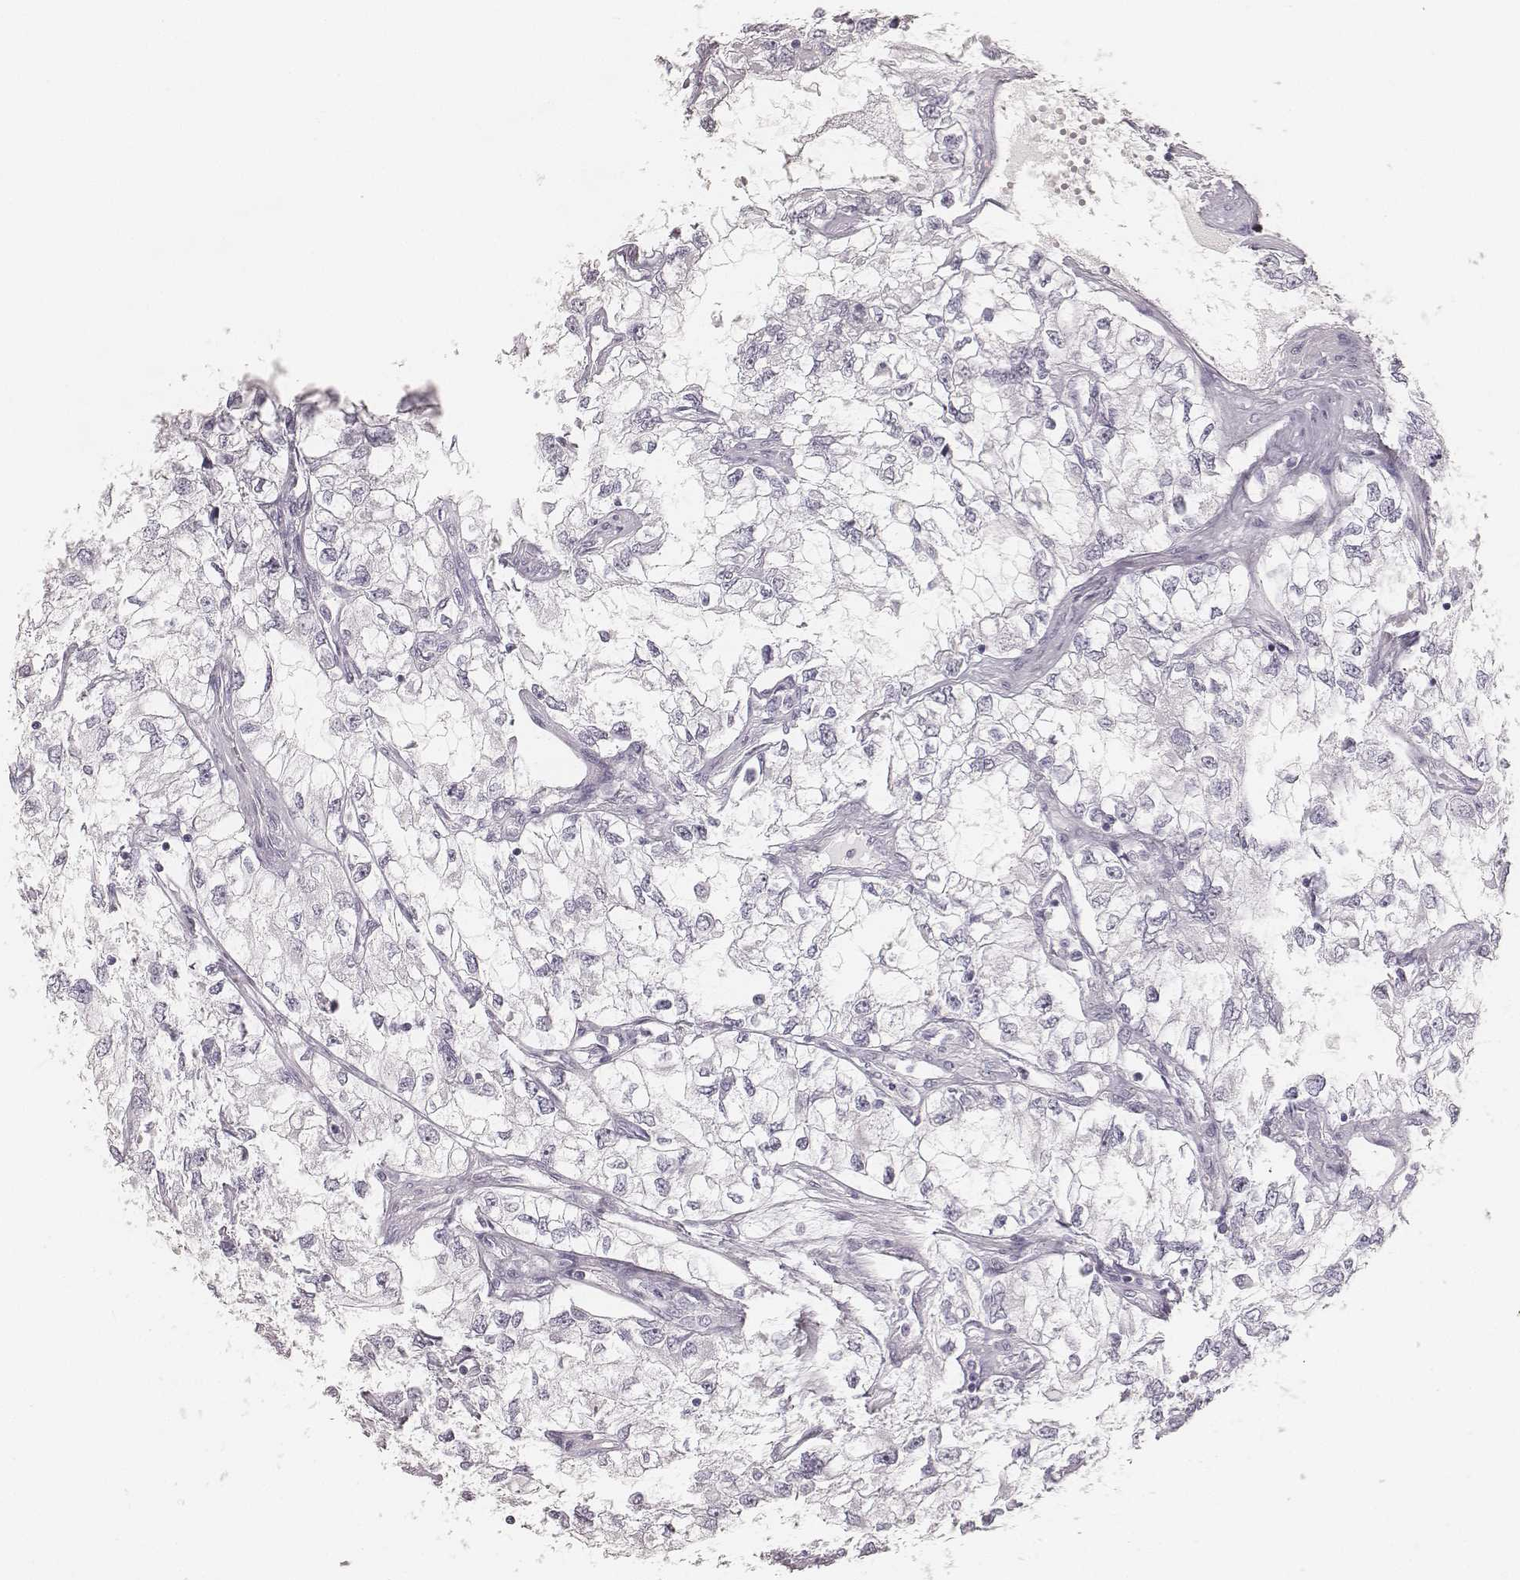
{"staining": {"intensity": "negative", "quantity": "none", "location": "none"}, "tissue": "renal cancer", "cell_type": "Tumor cells", "image_type": "cancer", "snomed": [{"axis": "morphology", "description": "Adenocarcinoma, NOS"}, {"axis": "topography", "description": "Kidney"}], "caption": "The image shows no significant expression in tumor cells of renal cancer.", "gene": "KRT34", "patient": {"sex": "female", "age": 59}}